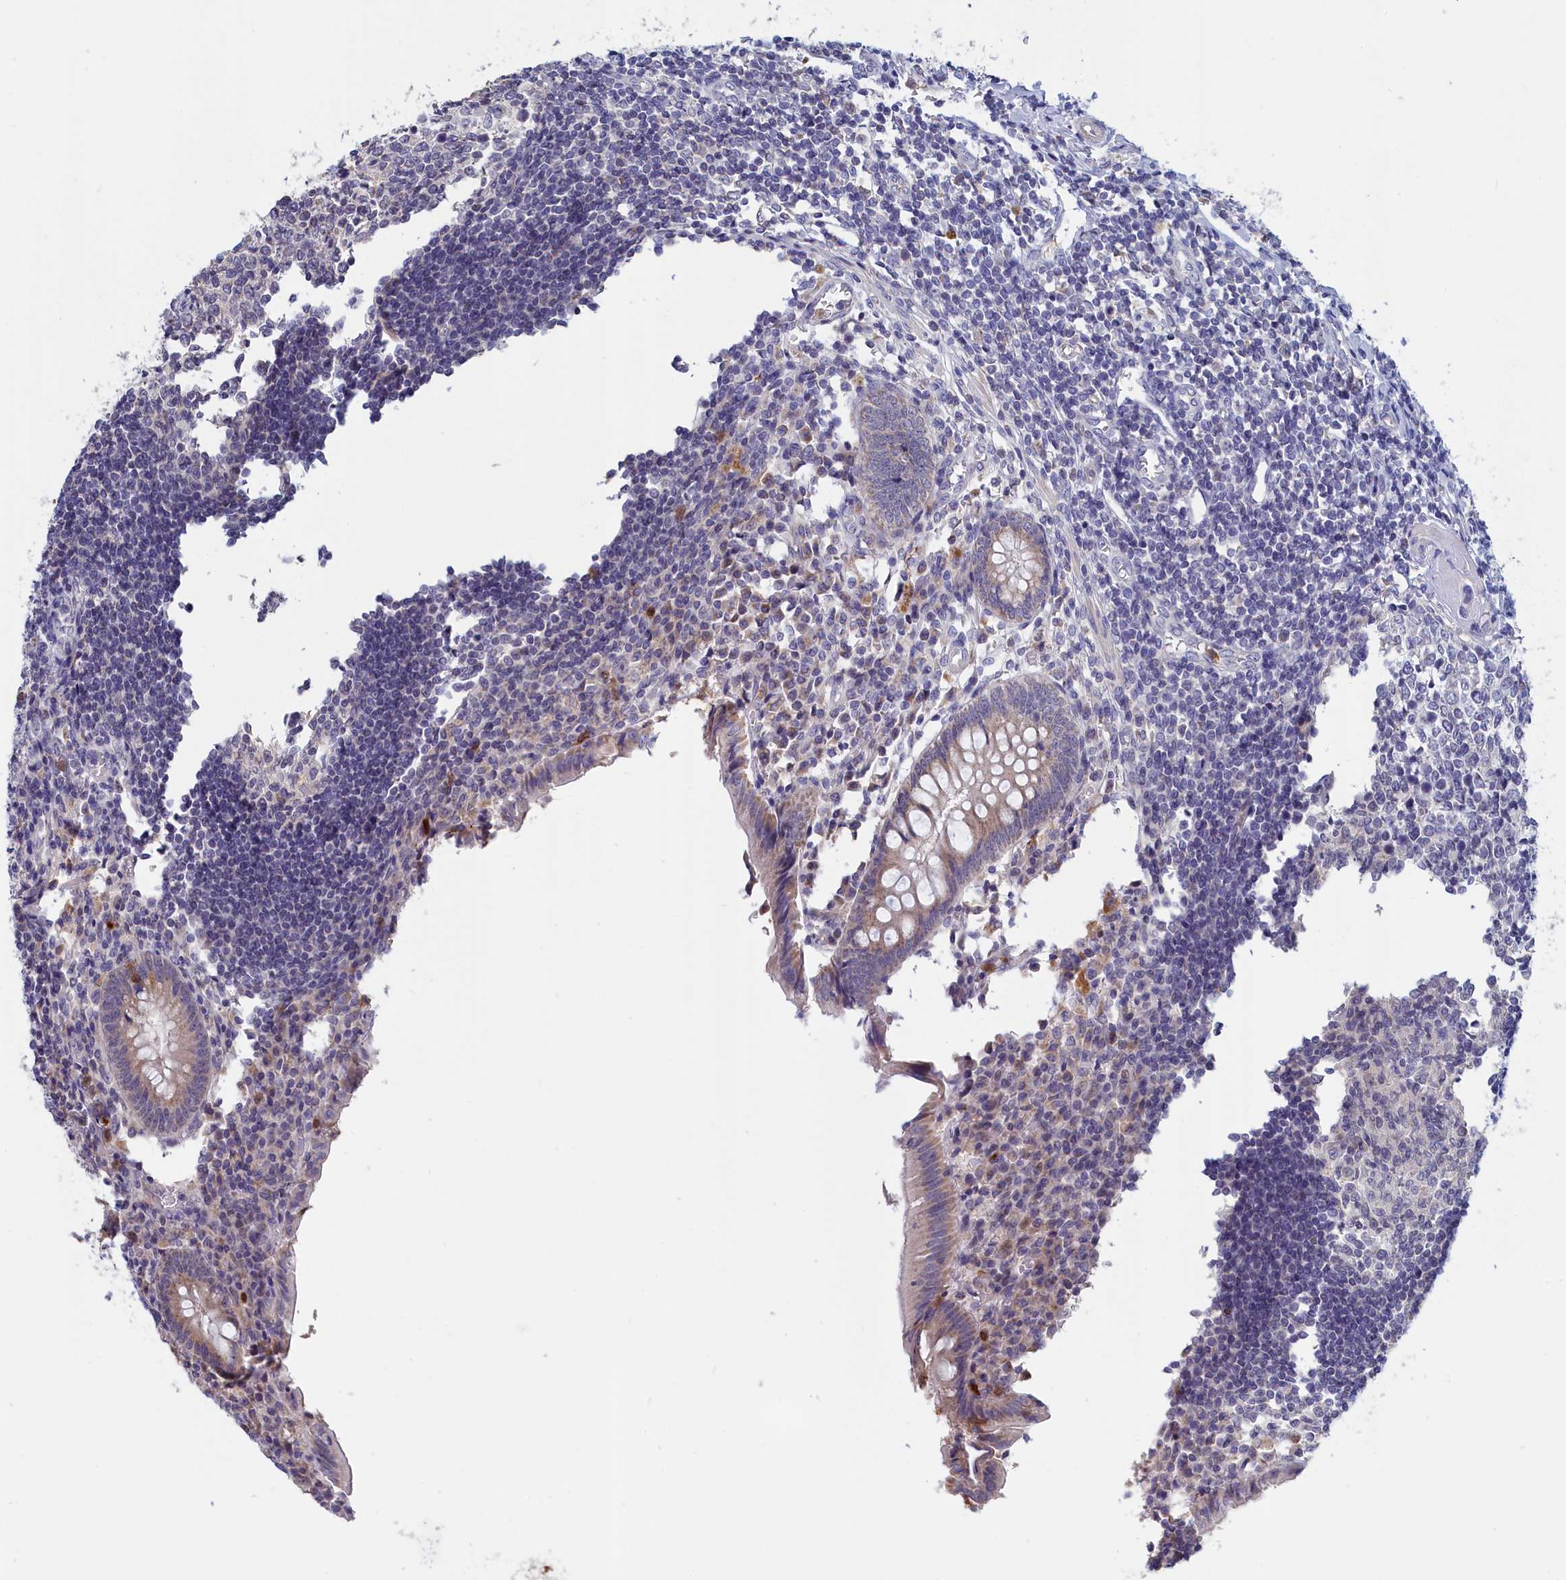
{"staining": {"intensity": "weak", "quantity": "25%-75%", "location": "cytoplasmic/membranous"}, "tissue": "appendix", "cell_type": "Glandular cells", "image_type": "normal", "snomed": [{"axis": "morphology", "description": "Normal tissue, NOS"}, {"axis": "topography", "description": "Appendix"}], "caption": "High-magnification brightfield microscopy of unremarkable appendix stained with DAB (brown) and counterstained with hematoxylin (blue). glandular cells exhibit weak cytoplasmic/membranous positivity is appreciated in approximately25%-75% of cells. The staining was performed using DAB, with brown indicating positive protein expression. Nuclei are stained blue with hematoxylin.", "gene": "EPB41L4B", "patient": {"sex": "female", "age": 17}}